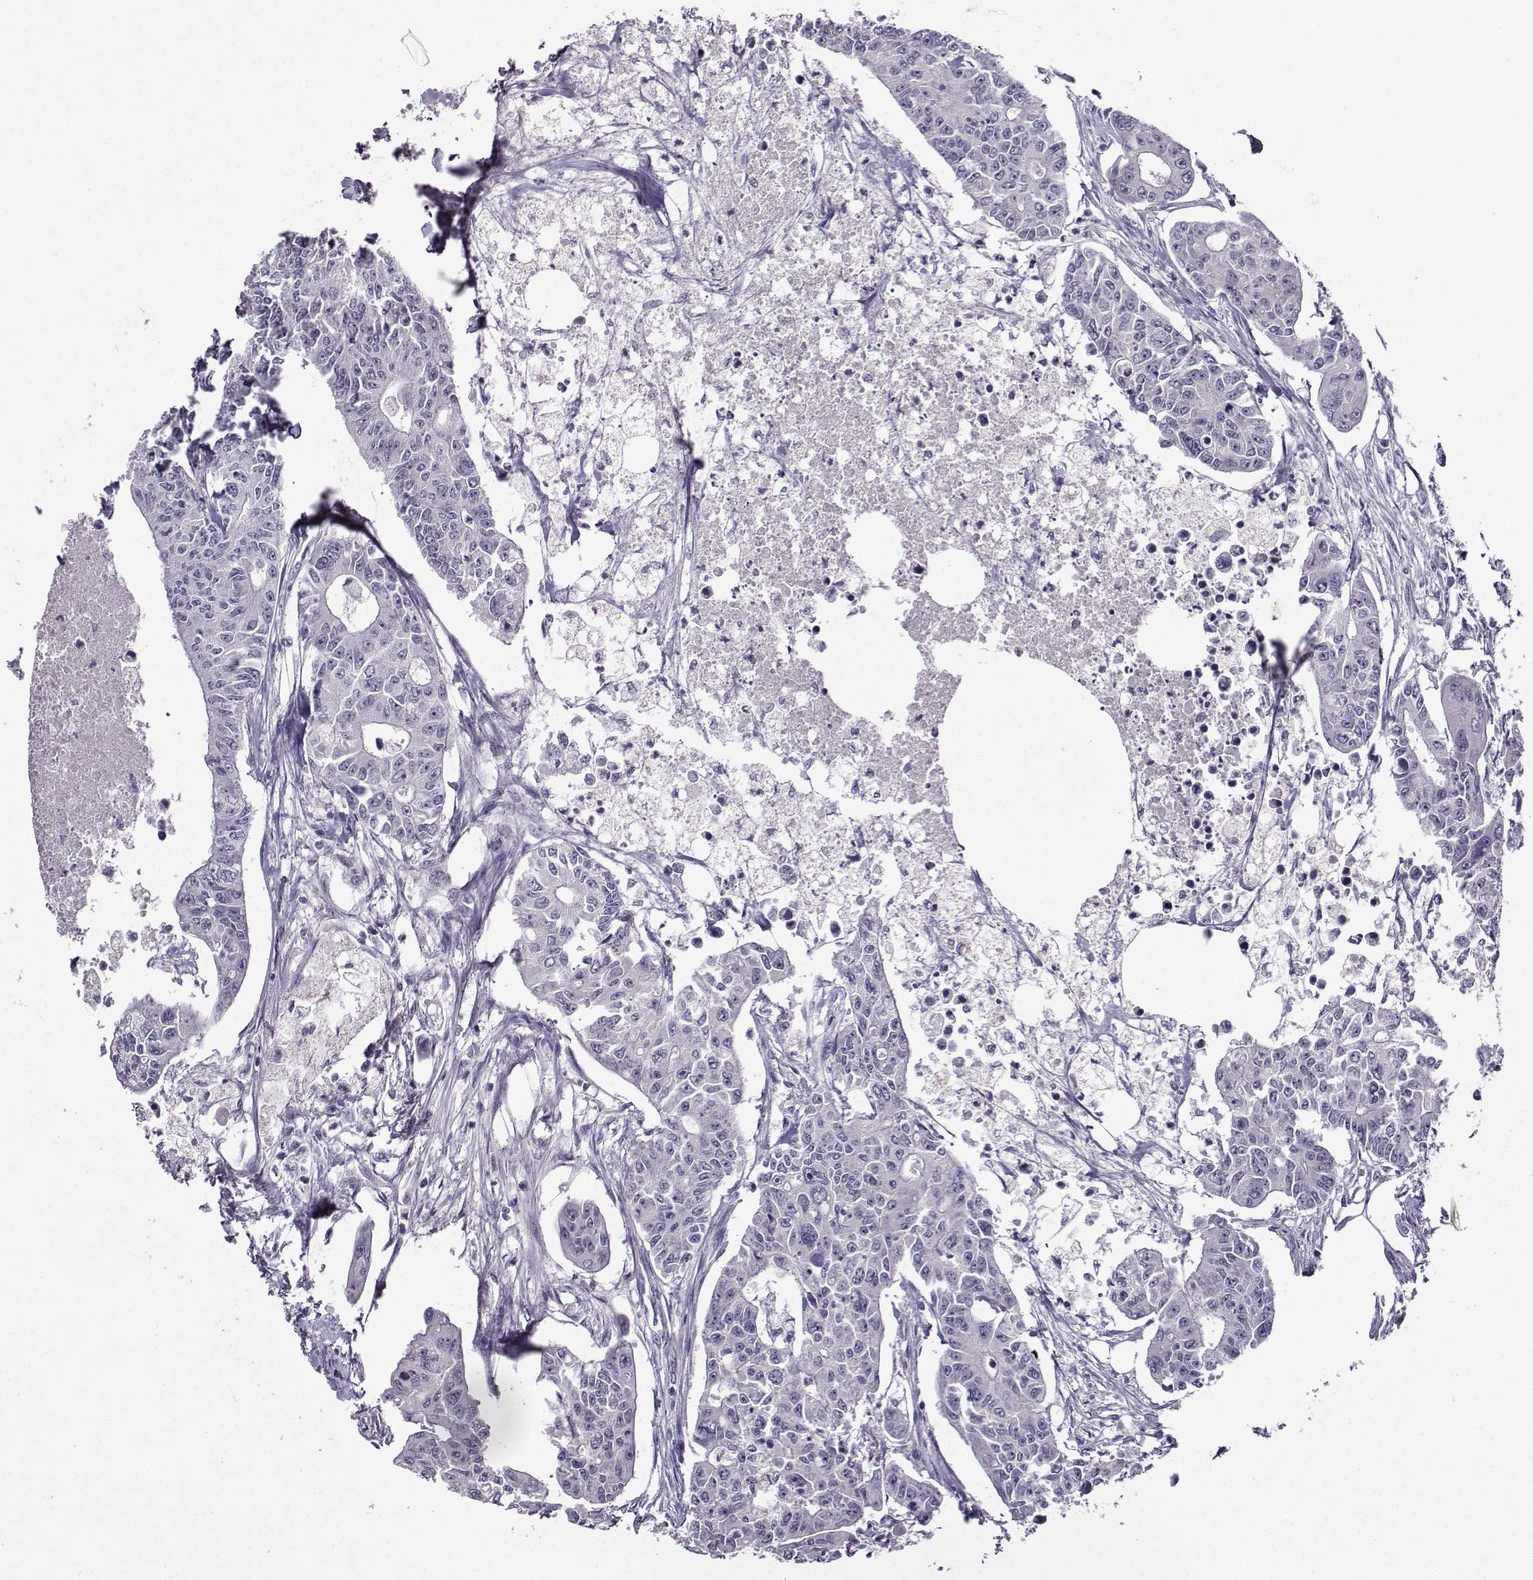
{"staining": {"intensity": "negative", "quantity": "none", "location": "none"}, "tissue": "colorectal cancer", "cell_type": "Tumor cells", "image_type": "cancer", "snomed": [{"axis": "morphology", "description": "Adenocarcinoma, NOS"}, {"axis": "topography", "description": "Colon"}], "caption": "Histopathology image shows no significant protein expression in tumor cells of colorectal cancer (adenocarcinoma).", "gene": "CRYBB1", "patient": {"sex": "male", "age": 70}}